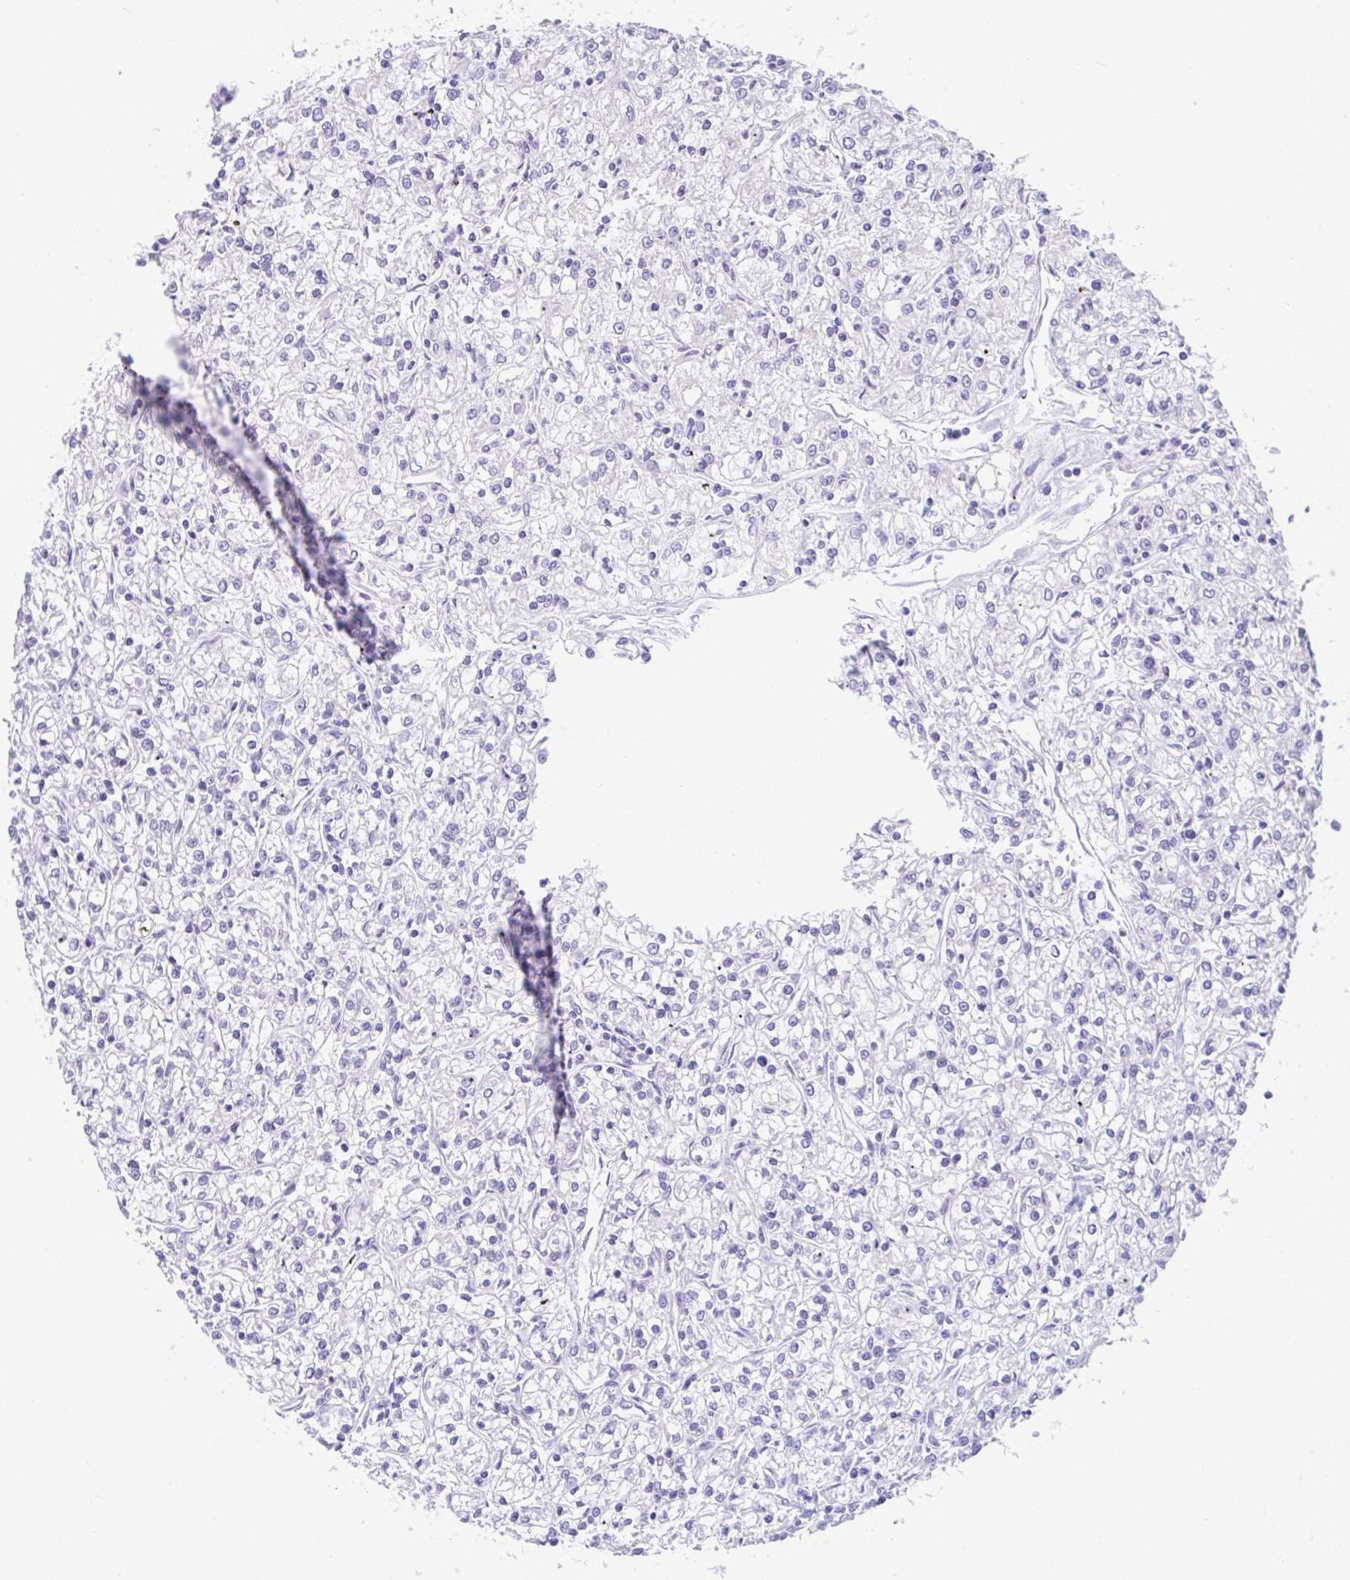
{"staining": {"intensity": "negative", "quantity": "none", "location": "none"}, "tissue": "renal cancer", "cell_type": "Tumor cells", "image_type": "cancer", "snomed": [{"axis": "morphology", "description": "Adenocarcinoma, NOS"}, {"axis": "topography", "description": "Kidney"}], "caption": "Tumor cells are negative for brown protein staining in renal adenocarcinoma.", "gene": "CCSAP", "patient": {"sex": "female", "age": 59}}